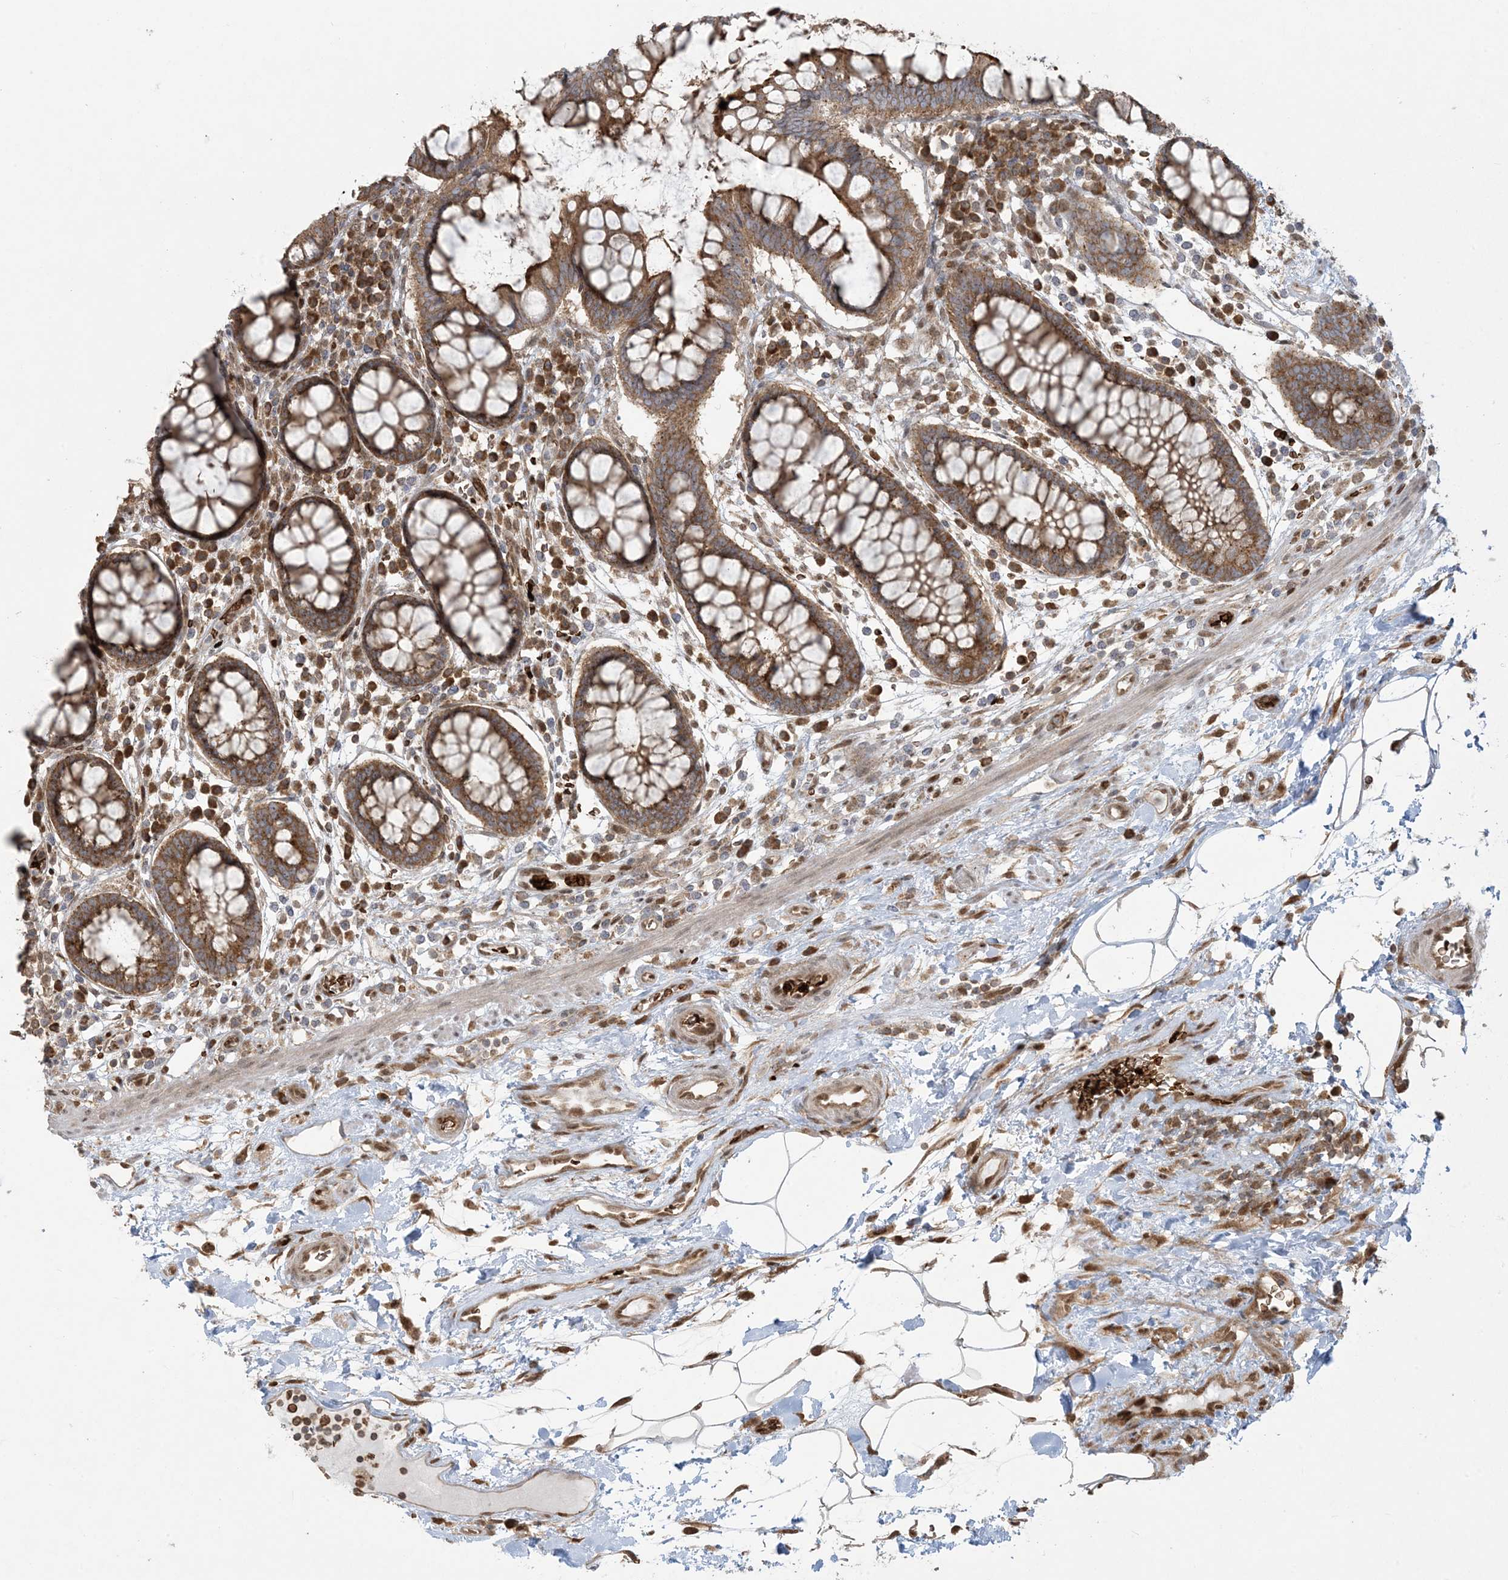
{"staining": {"intensity": "moderate", "quantity": "25%-75%", "location": "cytoplasmic/membranous"}, "tissue": "colon", "cell_type": "Endothelial cells", "image_type": "normal", "snomed": [{"axis": "morphology", "description": "Normal tissue, NOS"}, {"axis": "topography", "description": "Colon"}], "caption": "Colon stained with a brown dye reveals moderate cytoplasmic/membranous positive positivity in about 25%-75% of endothelial cells.", "gene": "ABCF3", "patient": {"sex": "female", "age": 79}}